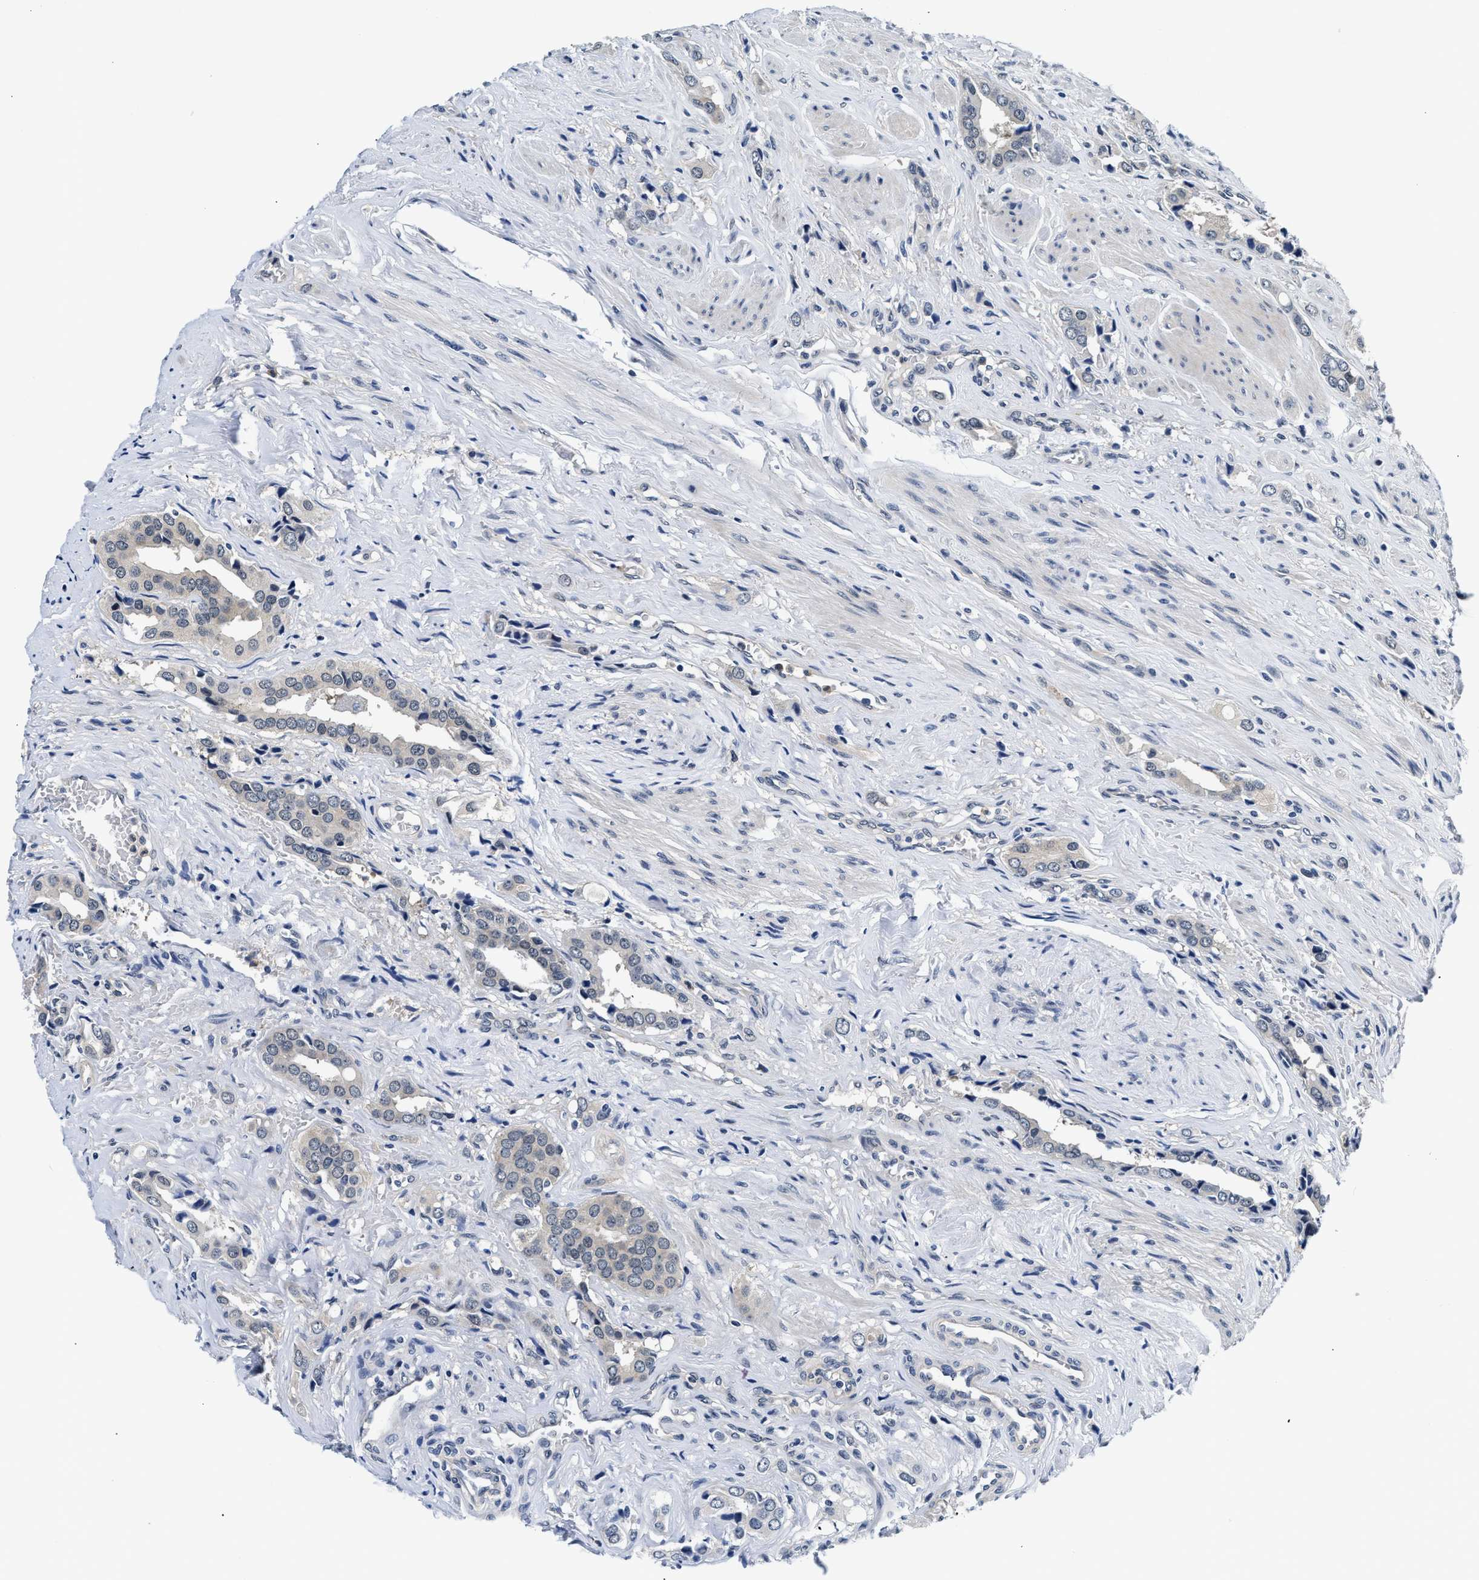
{"staining": {"intensity": "weak", "quantity": "25%-75%", "location": "cytoplasmic/membranous"}, "tissue": "prostate cancer", "cell_type": "Tumor cells", "image_type": "cancer", "snomed": [{"axis": "morphology", "description": "Adenocarcinoma, High grade"}, {"axis": "topography", "description": "Prostate"}], "caption": "The image displays a brown stain indicating the presence of a protein in the cytoplasmic/membranous of tumor cells in adenocarcinoma (high-grade) (prostate). (brown staining indicates protein expression, while blue staining denotes nuclei).", "gene": "SMAD4", "patient": {"sex": "male", "age": 52}}